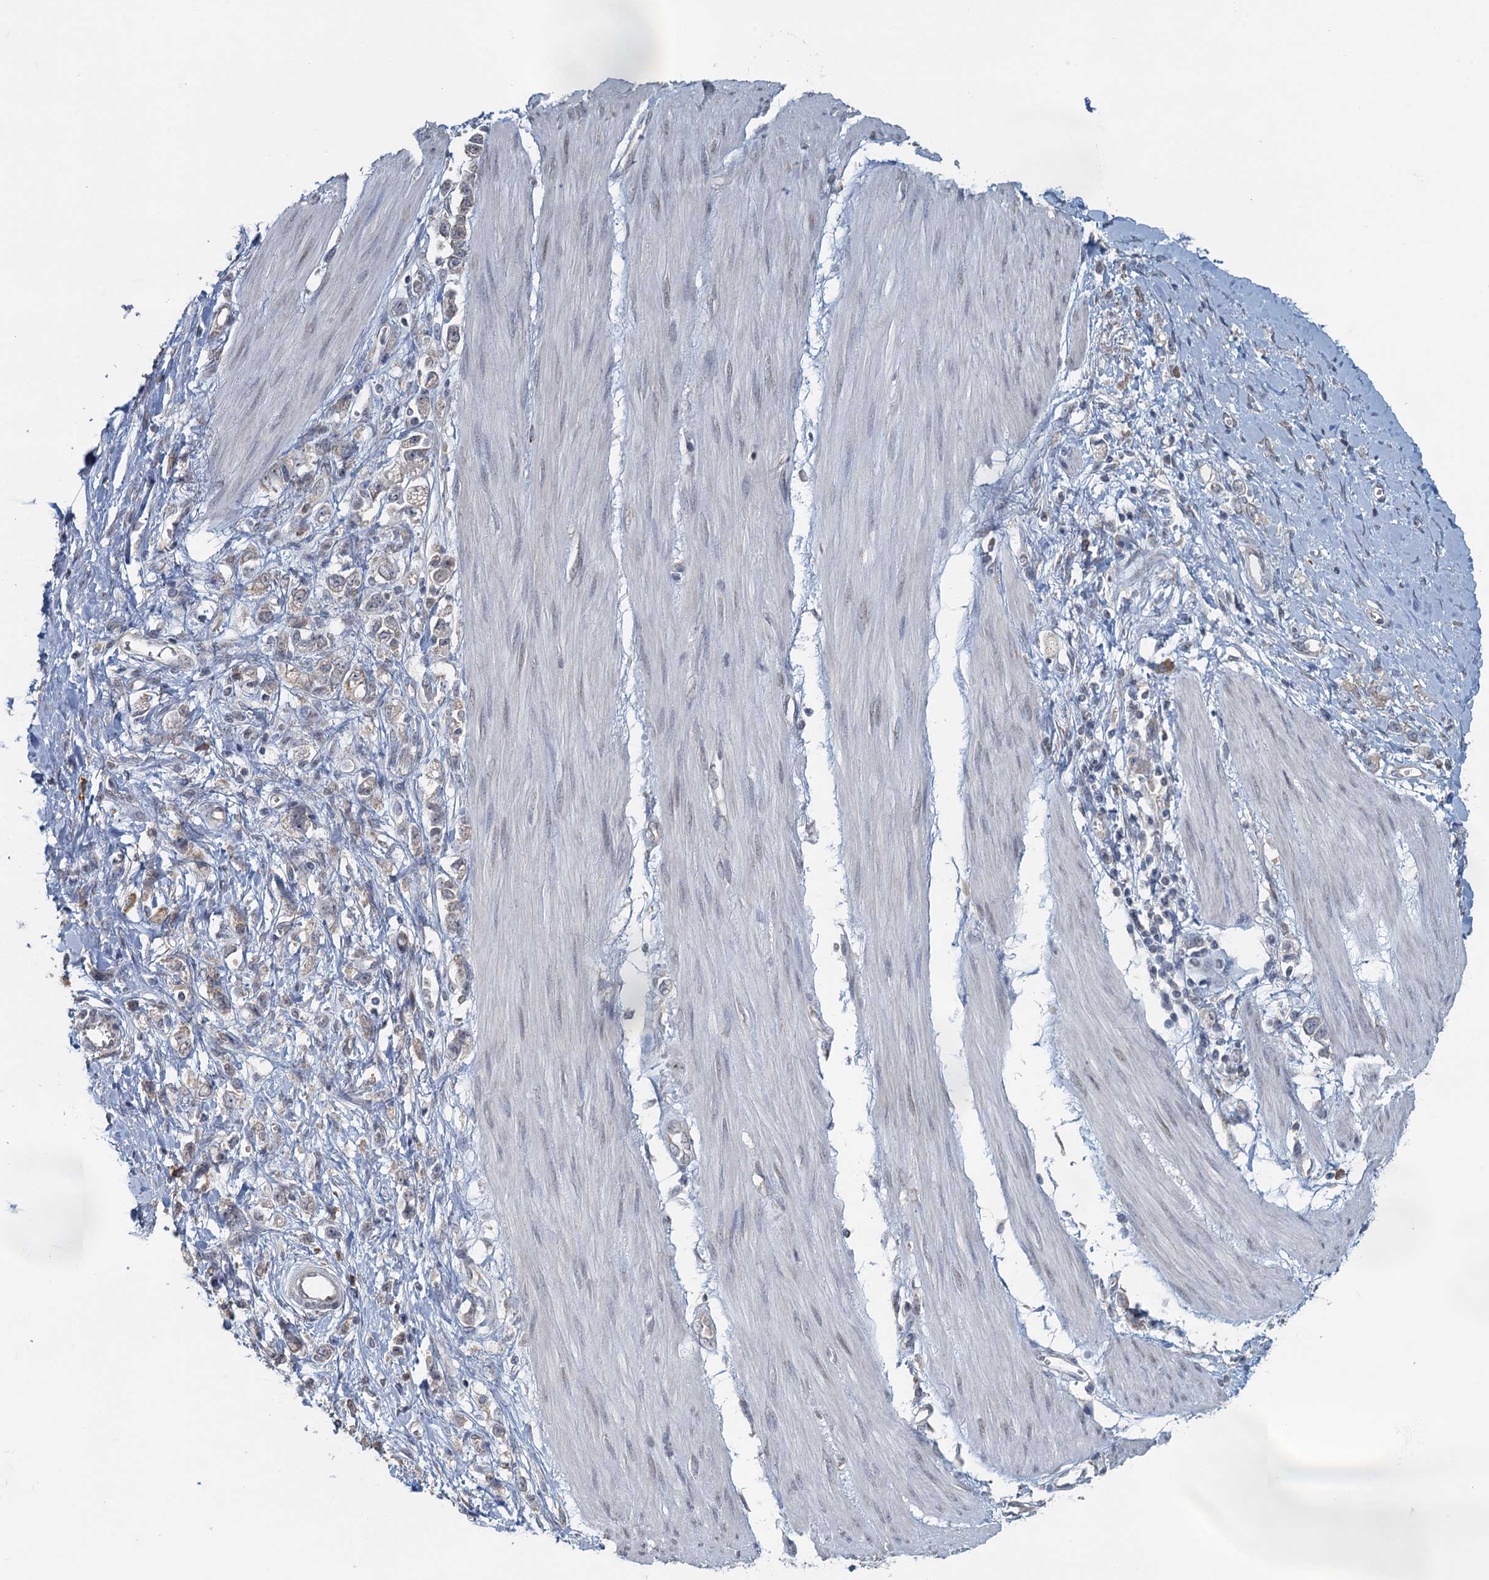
{"staining": {"intensity": "weak", "quantity": "<25%", "location": "cytoplasmic/membranous"}, "tissue": "stomach cancer", "cell_type": "Tumor cells", "image_type": "cancer", "snomed": [{"axis": "morphology", "description": "Adenocarcinoma, NOS"}, {"axis": "topography", "description": "Stomach"}], "caption": "Immunohistochemistry histopathology image of neoplastic tissue: stomach cancer stained with DAB demonstrates no significant protein positivity in tumor cells.", "gene": "TEX35", "patient": {"sex": "female", "age": 76}}